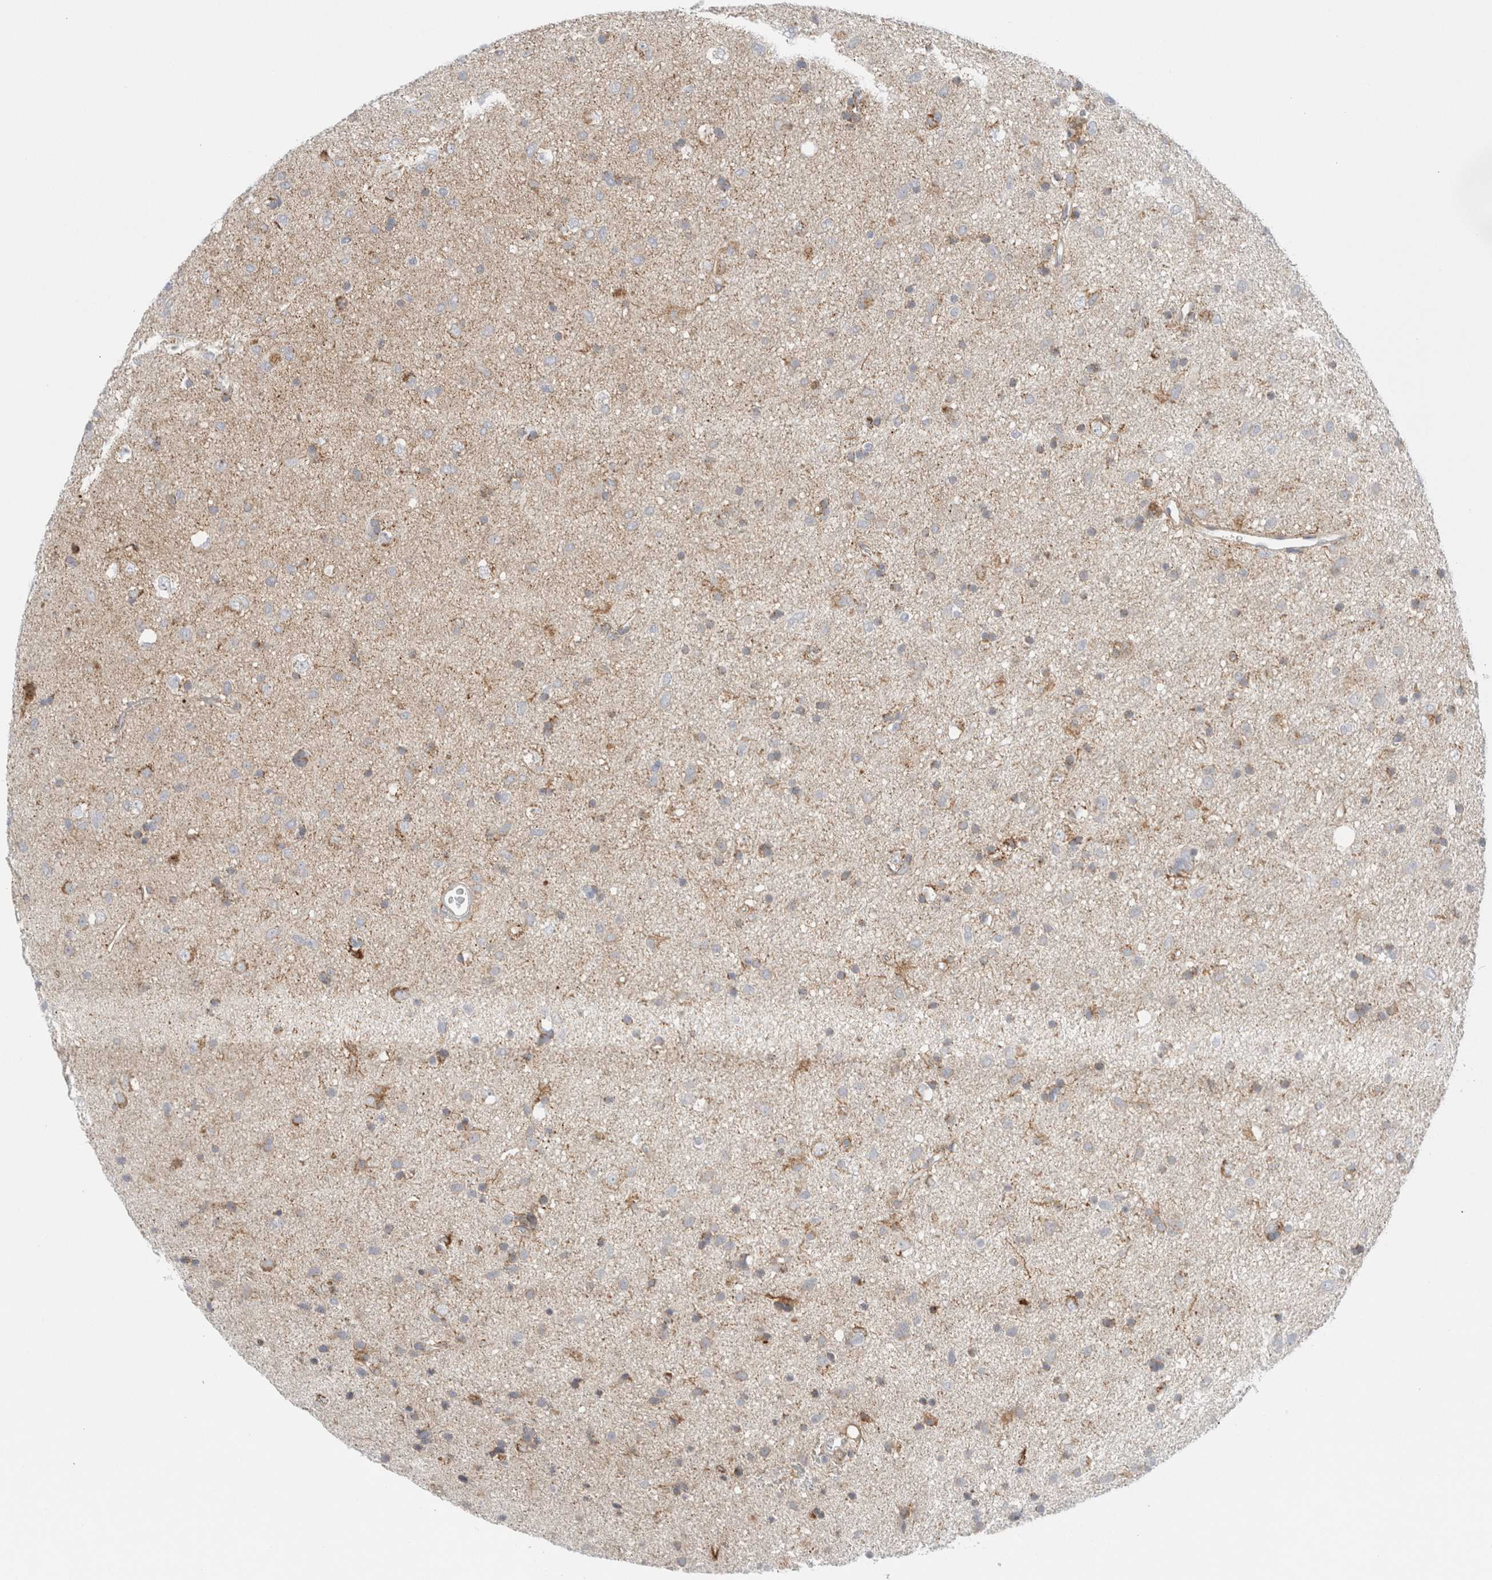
{"staining": {"intensity": "moderate", "quantity": "<25%", "location": "cytoplasmic/membranous"}, "tissue": "glioma", "cell_type": "Tumor cells", "image_type": "cancer", "snomed": [{"axis": "morphology", "description": "Glioma, malignant, Low grade"}, {"axis": "topography", "description": "Brain"}], "caption": "Immunohistochemistry of malignant low-grade glioma displays low levels of moderate cytoplasmic/membranous positivity in about <25% of tumor cells.", "gene": "FAHD1", "patient": {"sex": "male", "age": 77}}